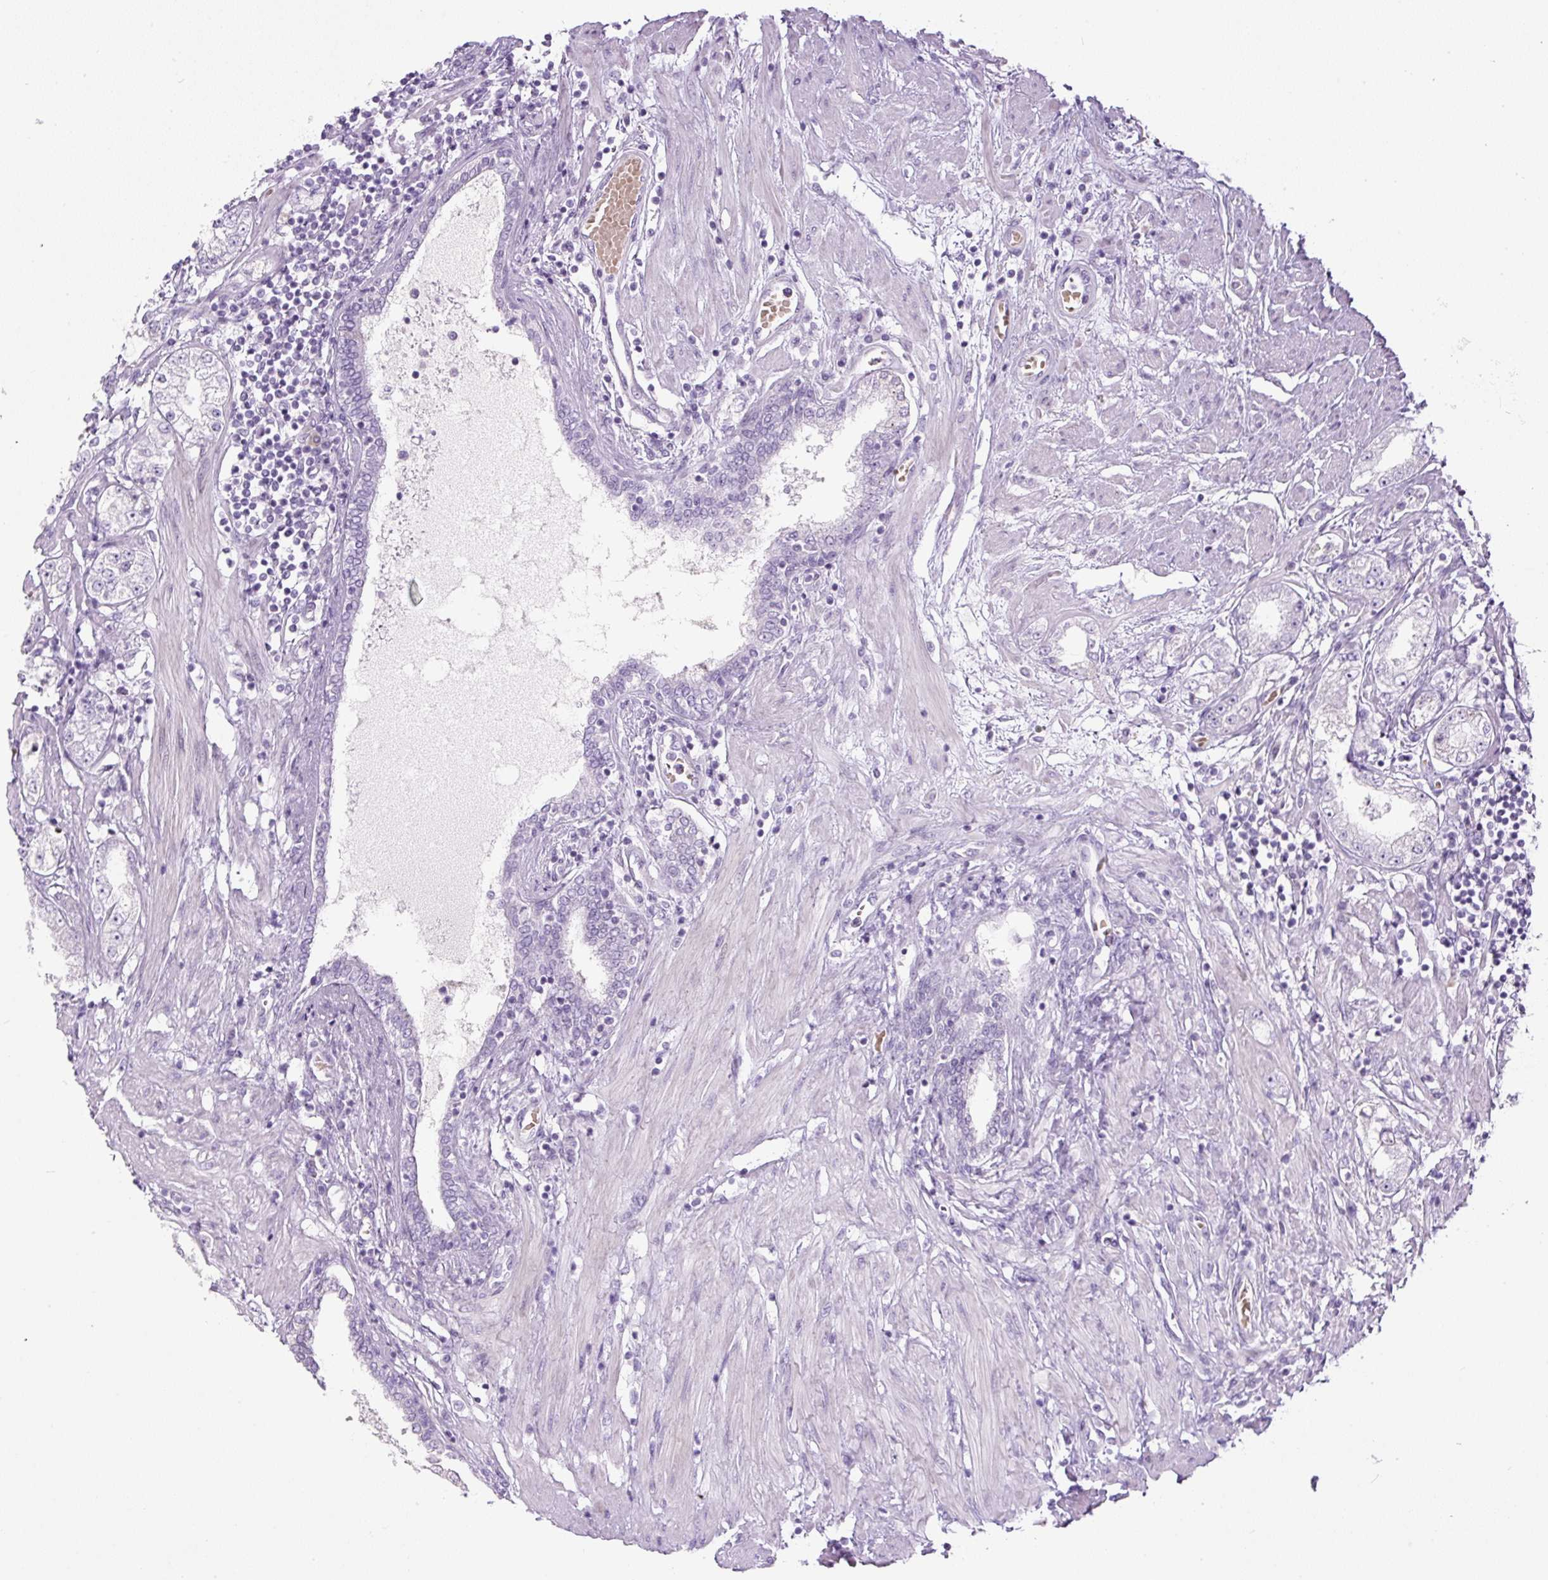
{"staining": {"intensity": "negative", "quantity": "none", "location": "none"}, "tissue": "prostate cancer", "cell_type": "Tumor cells", "image_type": "cancer", "snomed": [{"axis": "morphology", "description": "Adenocarcinoma, High grade"}, {"axis": "topography", "description": "Prostate"}], "caption": "High power microscopy image of an IHC photomicrograph of high-grade adenocarcinoma (prostate), revealing no significant positivity in tumor cells. (Brightfield microscopy of DAB (3,3'-diaminobenzidine) immunohistochemistry at high magnification).", "gene": "FGFBP3", "patient": {"sex": "male", "age": 69}}